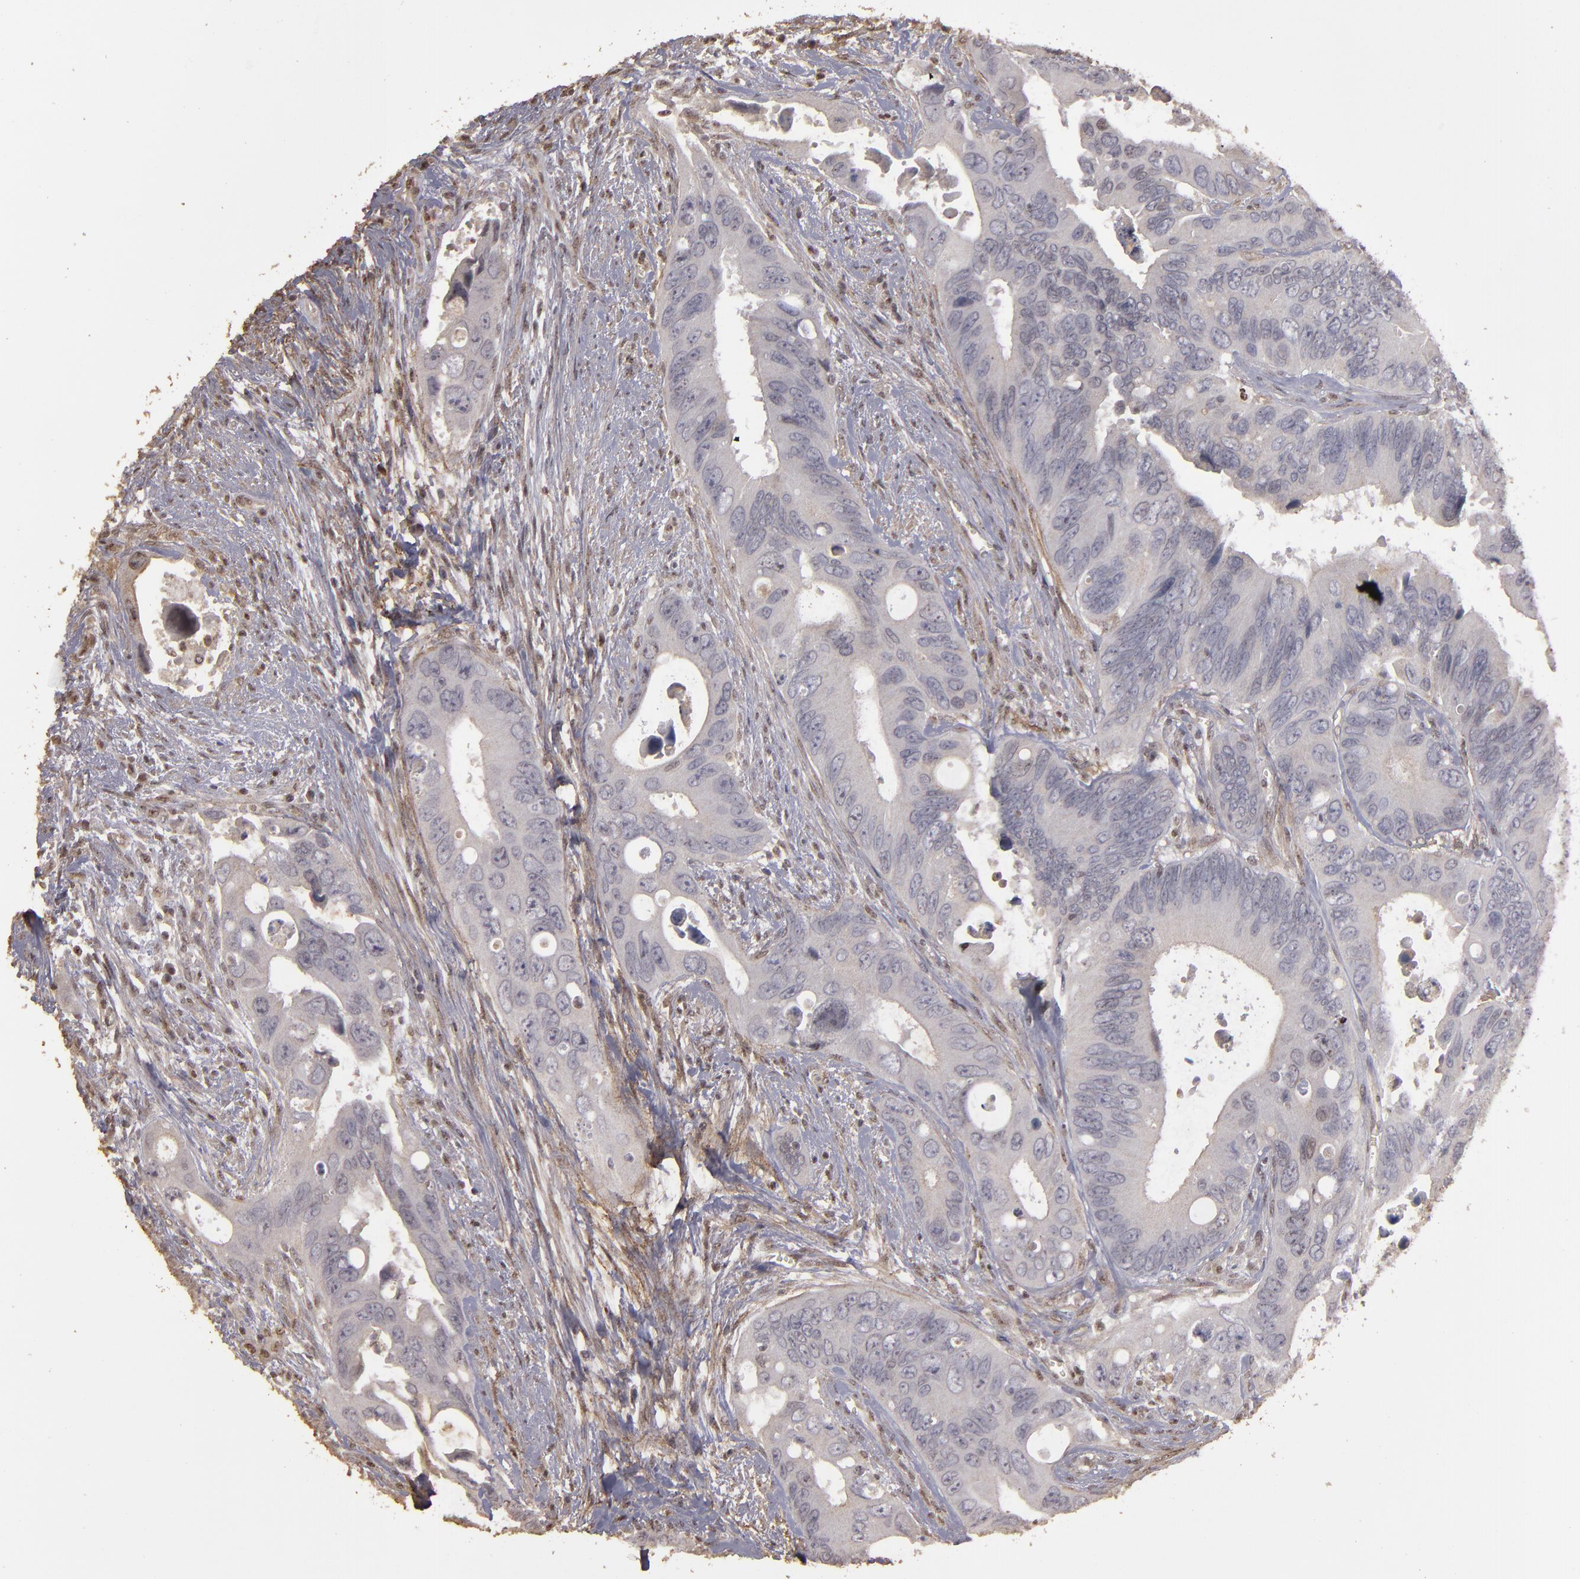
{"staining": {"intensity": "weak", "quantity": "<25%", "location": "cytoplasmic/membranous"}, "tissue": "colorectal cancer", "cell_type": "Tumor cells", "image_type": "cancer", "snomed": [{"axis": "morphology", "description": "Adenocarcinoma, NOS"}, {"axis": "topography", "description": "Rectum"}], "caption": "The immunohistochemistry (IHC) photomicrograph has no significant positivity in tumor cells of adenocarcinoma (colorectal) tissue.", "gene": "CD55", "patient": {"sex": "male", "age": 70}}